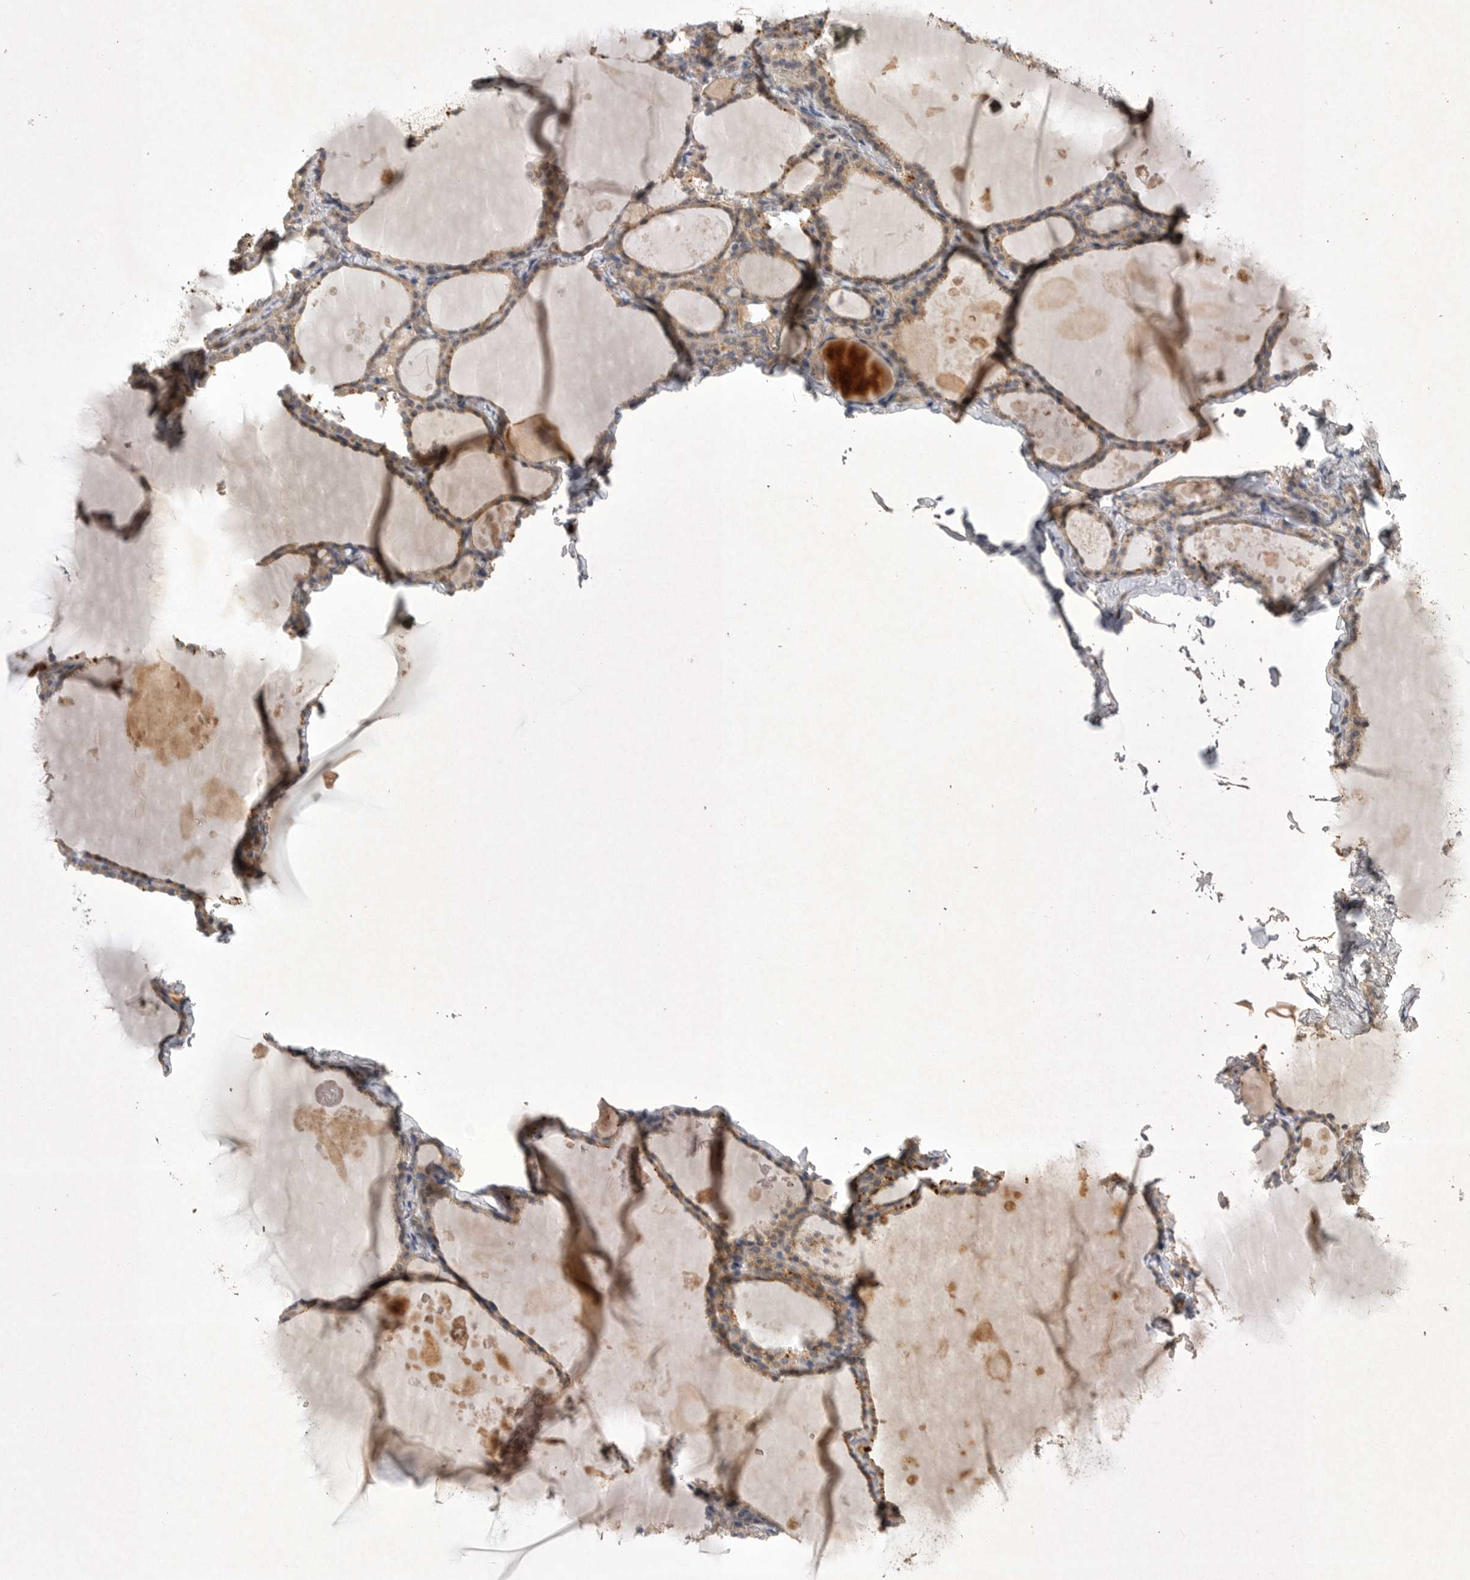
{"staining": {"intensity": "weak", "quantity": ">75%", "location": "cytoplasmic/membranous"}, "tissue": "thyroid gland", "cell_type": "Glandular cells", "image_type": "normal", "snomed": [{"axis": "morphology", "description": "Normal tissue, NOS"}, {"axis": "topography", "description": "Thyroid gland"}], "caption": "This image exhibits immunohistochemistry (IHC) staining of normal human thyroid gland, with low weak cytoplasmic/membranous positivity in approximately >75% of glandular cells.", "gene": "ANKFY1", "patient": {"sex": "male", "age": 56}}